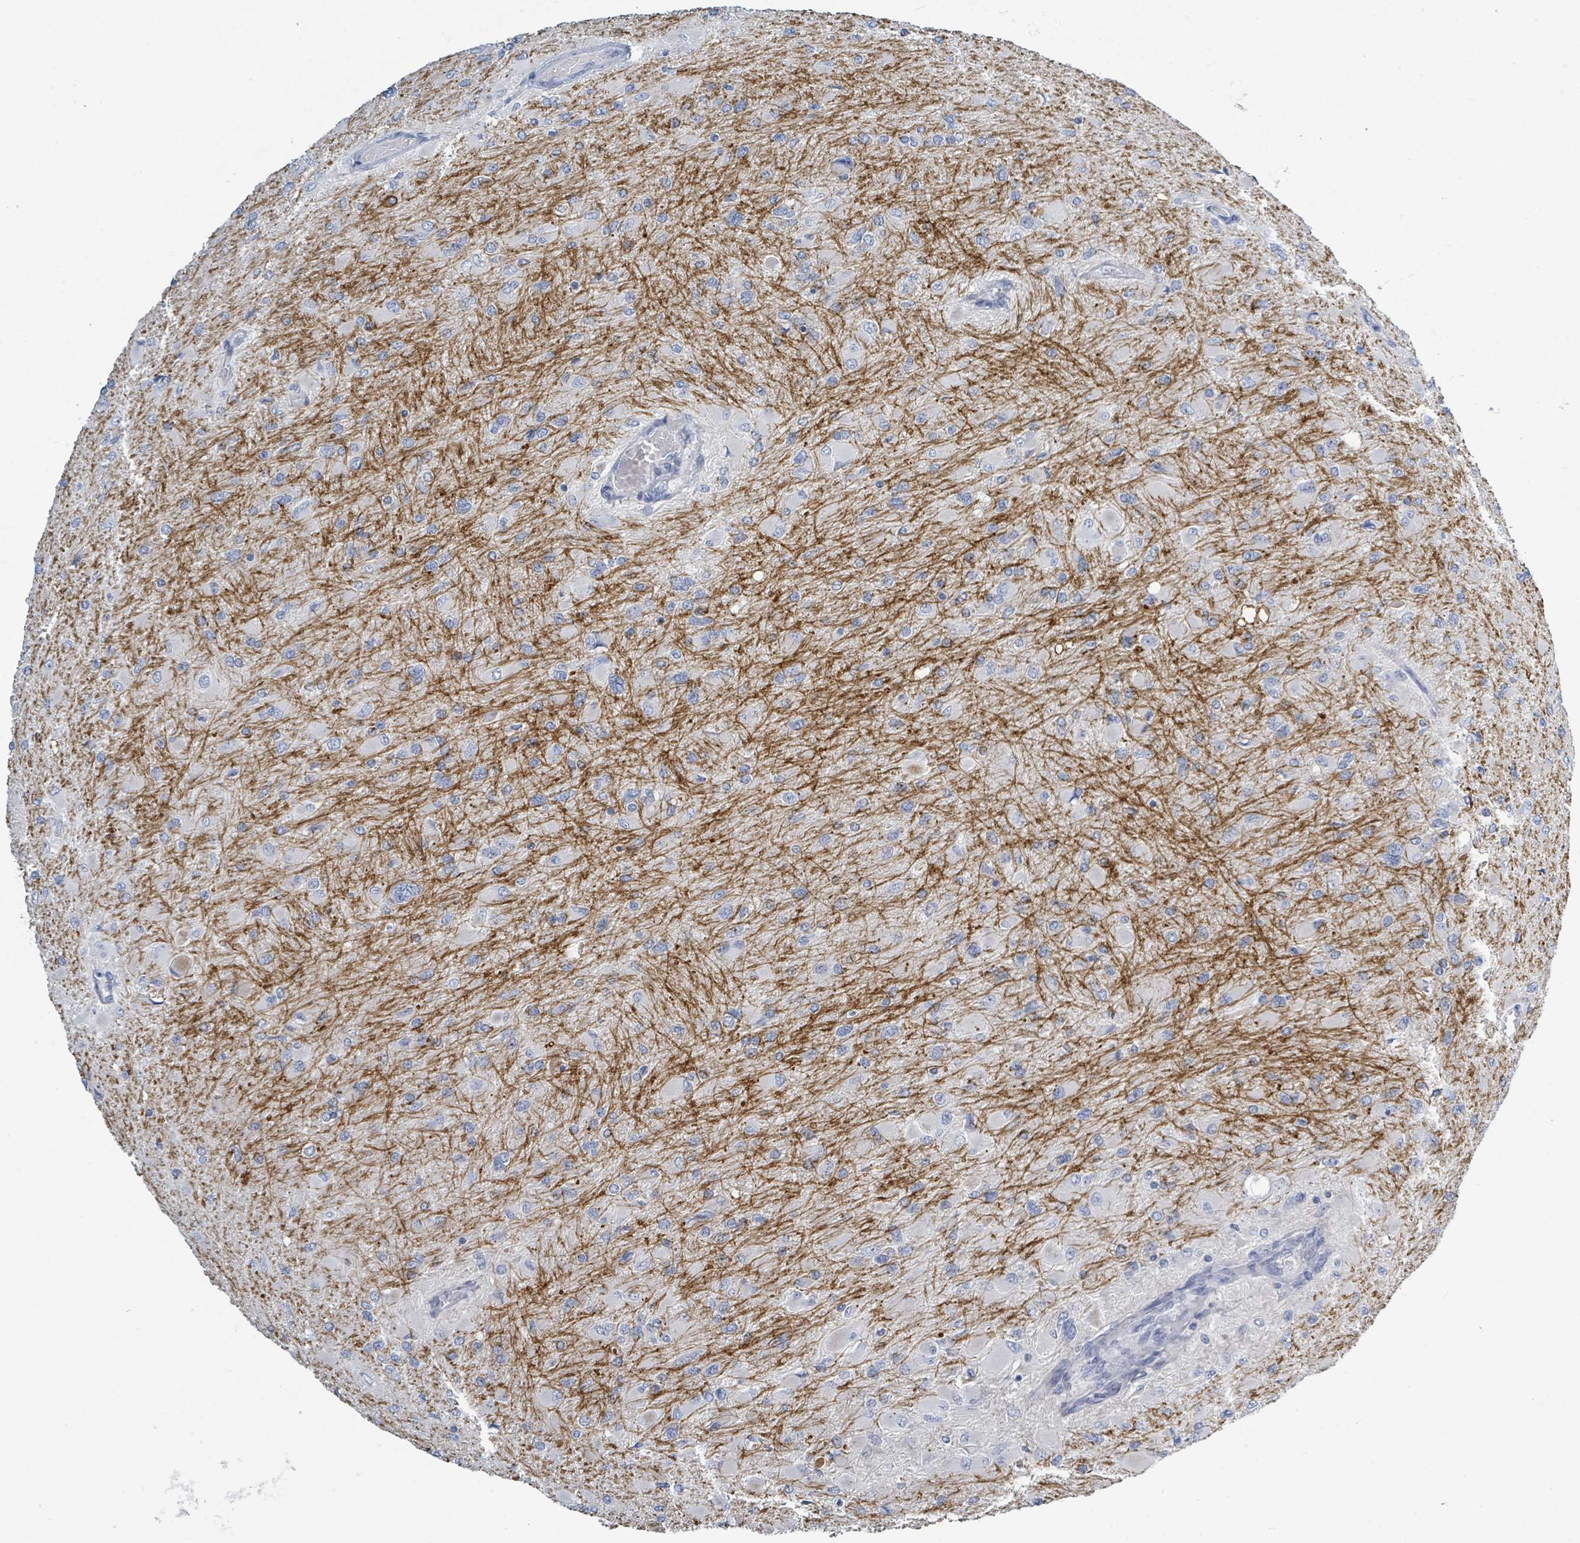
{"staining": {"intensity": "negative", "quantity": "none", "location": "none"}, "tissue": "glioma", "cell_type": "Tumor cells", "image_type": "cancer", "snomed": [{"axis": "morphology", "description": "Glioma, malignant, High grade"}, {"axis": "topography", "description": "Cerebral cortex"}], "caption": "Immunohistochemical staining of human glioma displays no significant positivity in tumor cells. Brightfield microscopy of immunohistochemistry stained with DAB (brown) and hematoxylin (blue), captured at high magnification.", "gene": "RAB33B", "patient": {"sex": "female", "age": 36}}